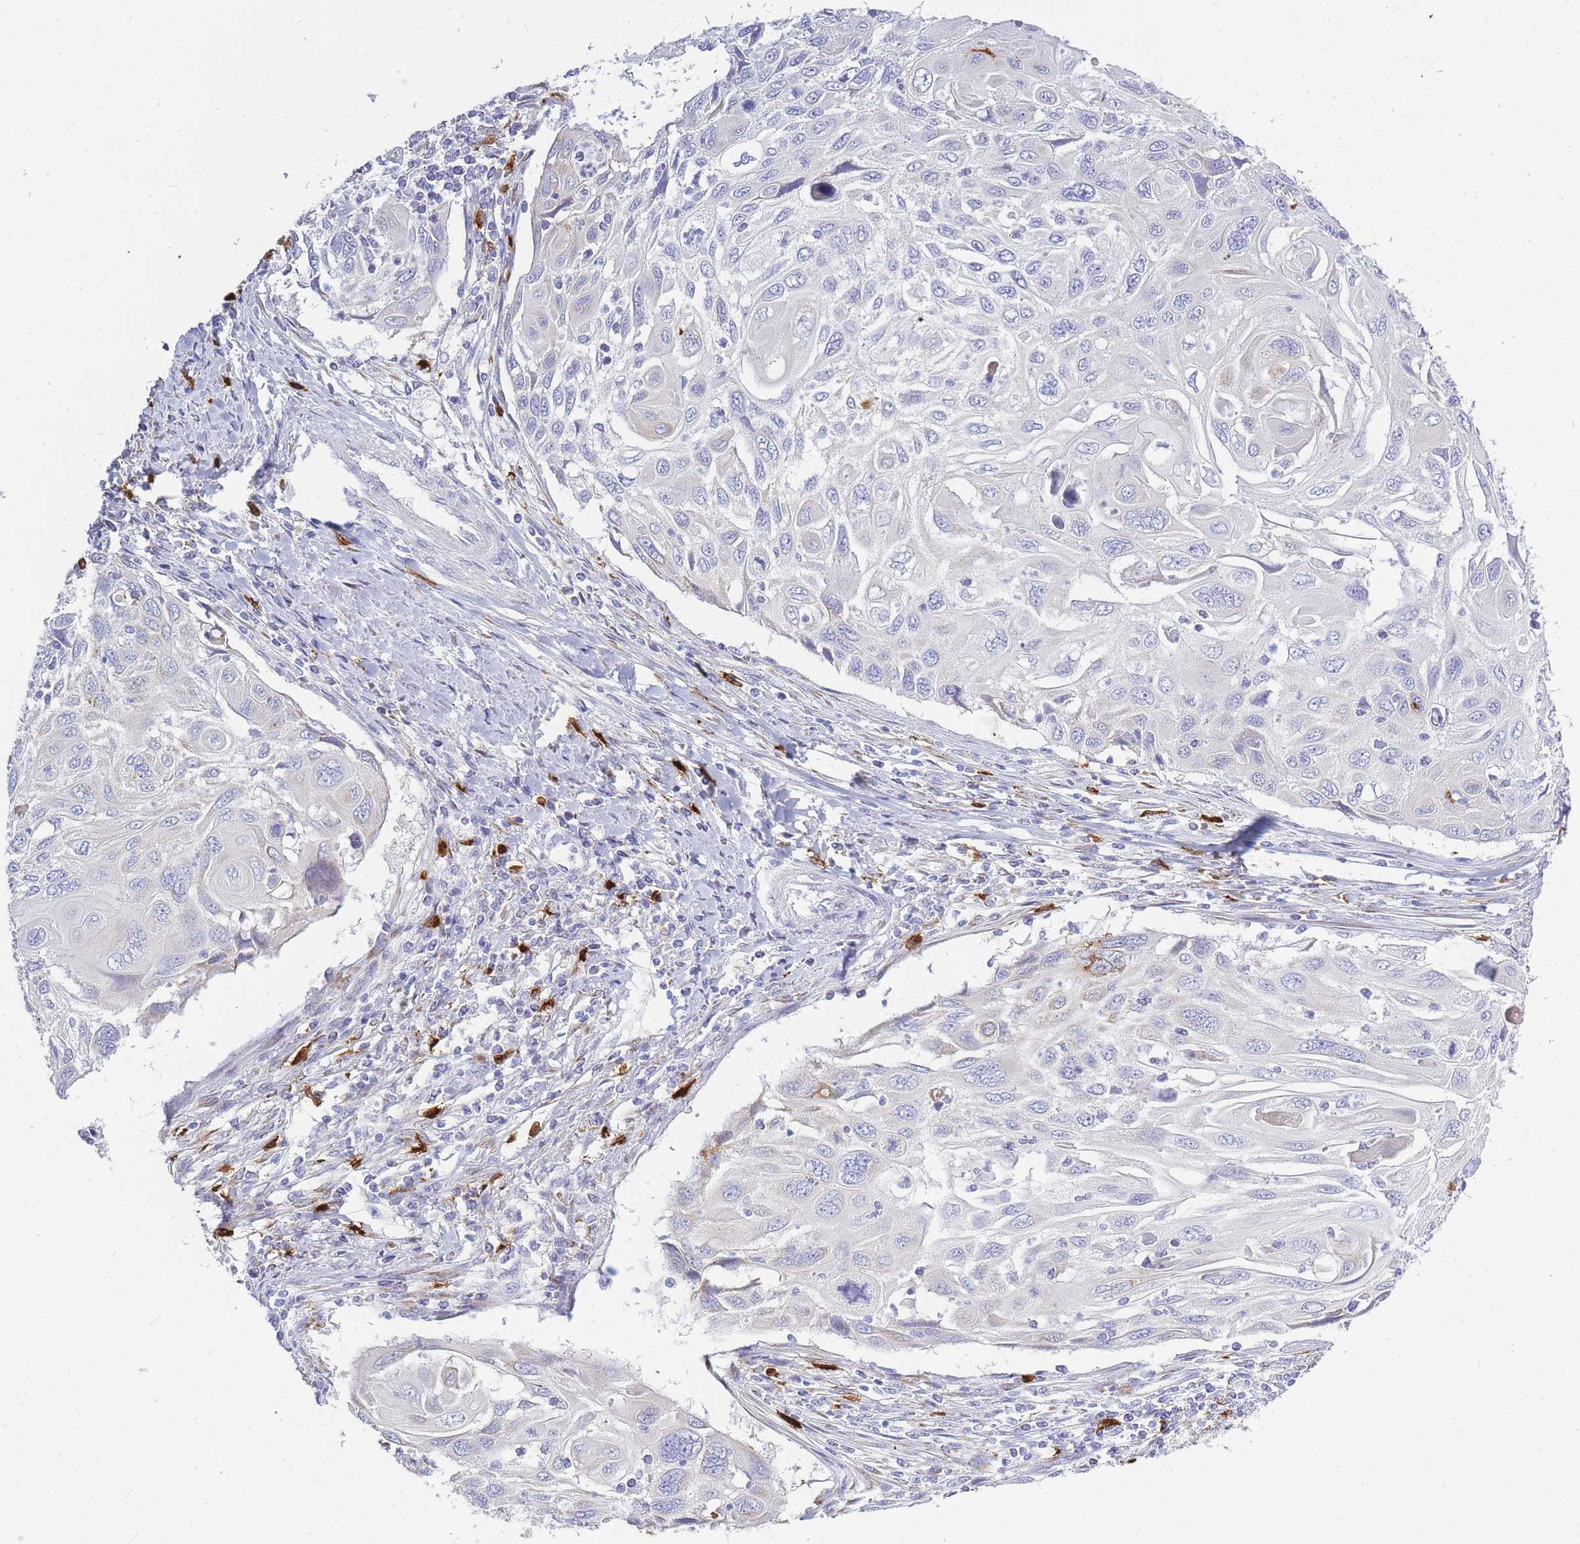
{"staining": {"intensity": "negative", "quantity": "none", "location": "none"}, "tissue": "cervical cancer", "cell_type": "Tumor cells", "image_type": "cancer", "snomed": [{"axis": "morphology", "description": "Squamous cell carcinoma, NOS"}, {"axis": "topography", "description": "Cervix"}], "caption": "Tumor cells show no significant positivity in cervical cancer.", "gene": "TPSD1", "patient": {"sex": "female", "age": 70}}